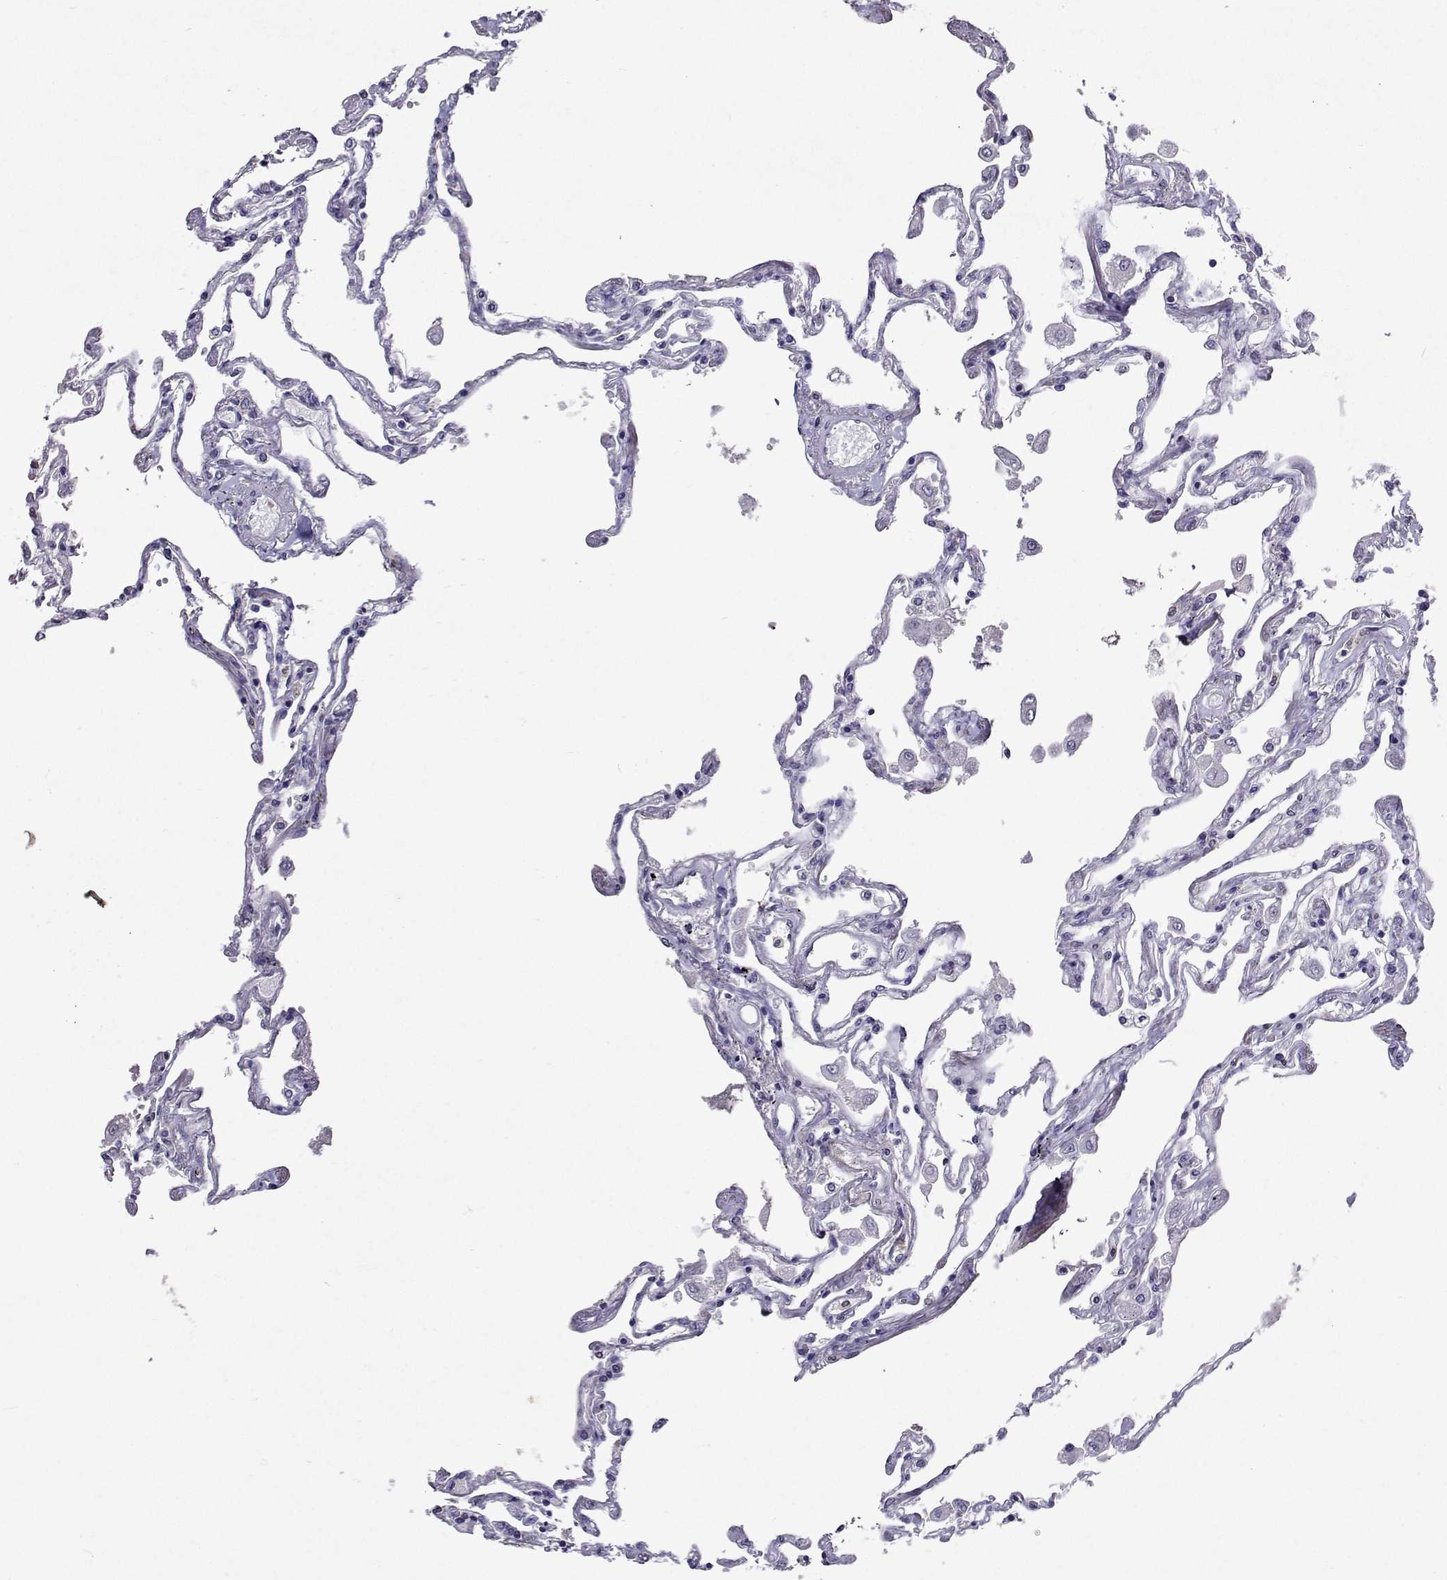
{"staining": {"intensity": "negative", "quantity": "none", "location": "none"}, "tissue": "lung", "cell_type": "Alveolar cells", "image_type": "normal", "snomed": [{"axis": "morphology", "description": "Normal tissue, NOS"}, {"axis": "morphology", "description": "Adenocarcinoma, NOS"}, {"axis": "topography", "description": "Cartilage tissue"}, {"axis": "topography", "description": "Lung"}], "caption": "High magnification brightfield microscopy of benign lung stained with DAB (brown) and counterstained with hematoxylin (blue): alveolar cells show no significant expression. The staining was performed using DAB to visualize the protein expression in brown, while the nuclei were stained in blue with hematoxylin (Magnification: 20x).", "gene": "APAF1", "patient": {"sex": "female", "age": 67}}